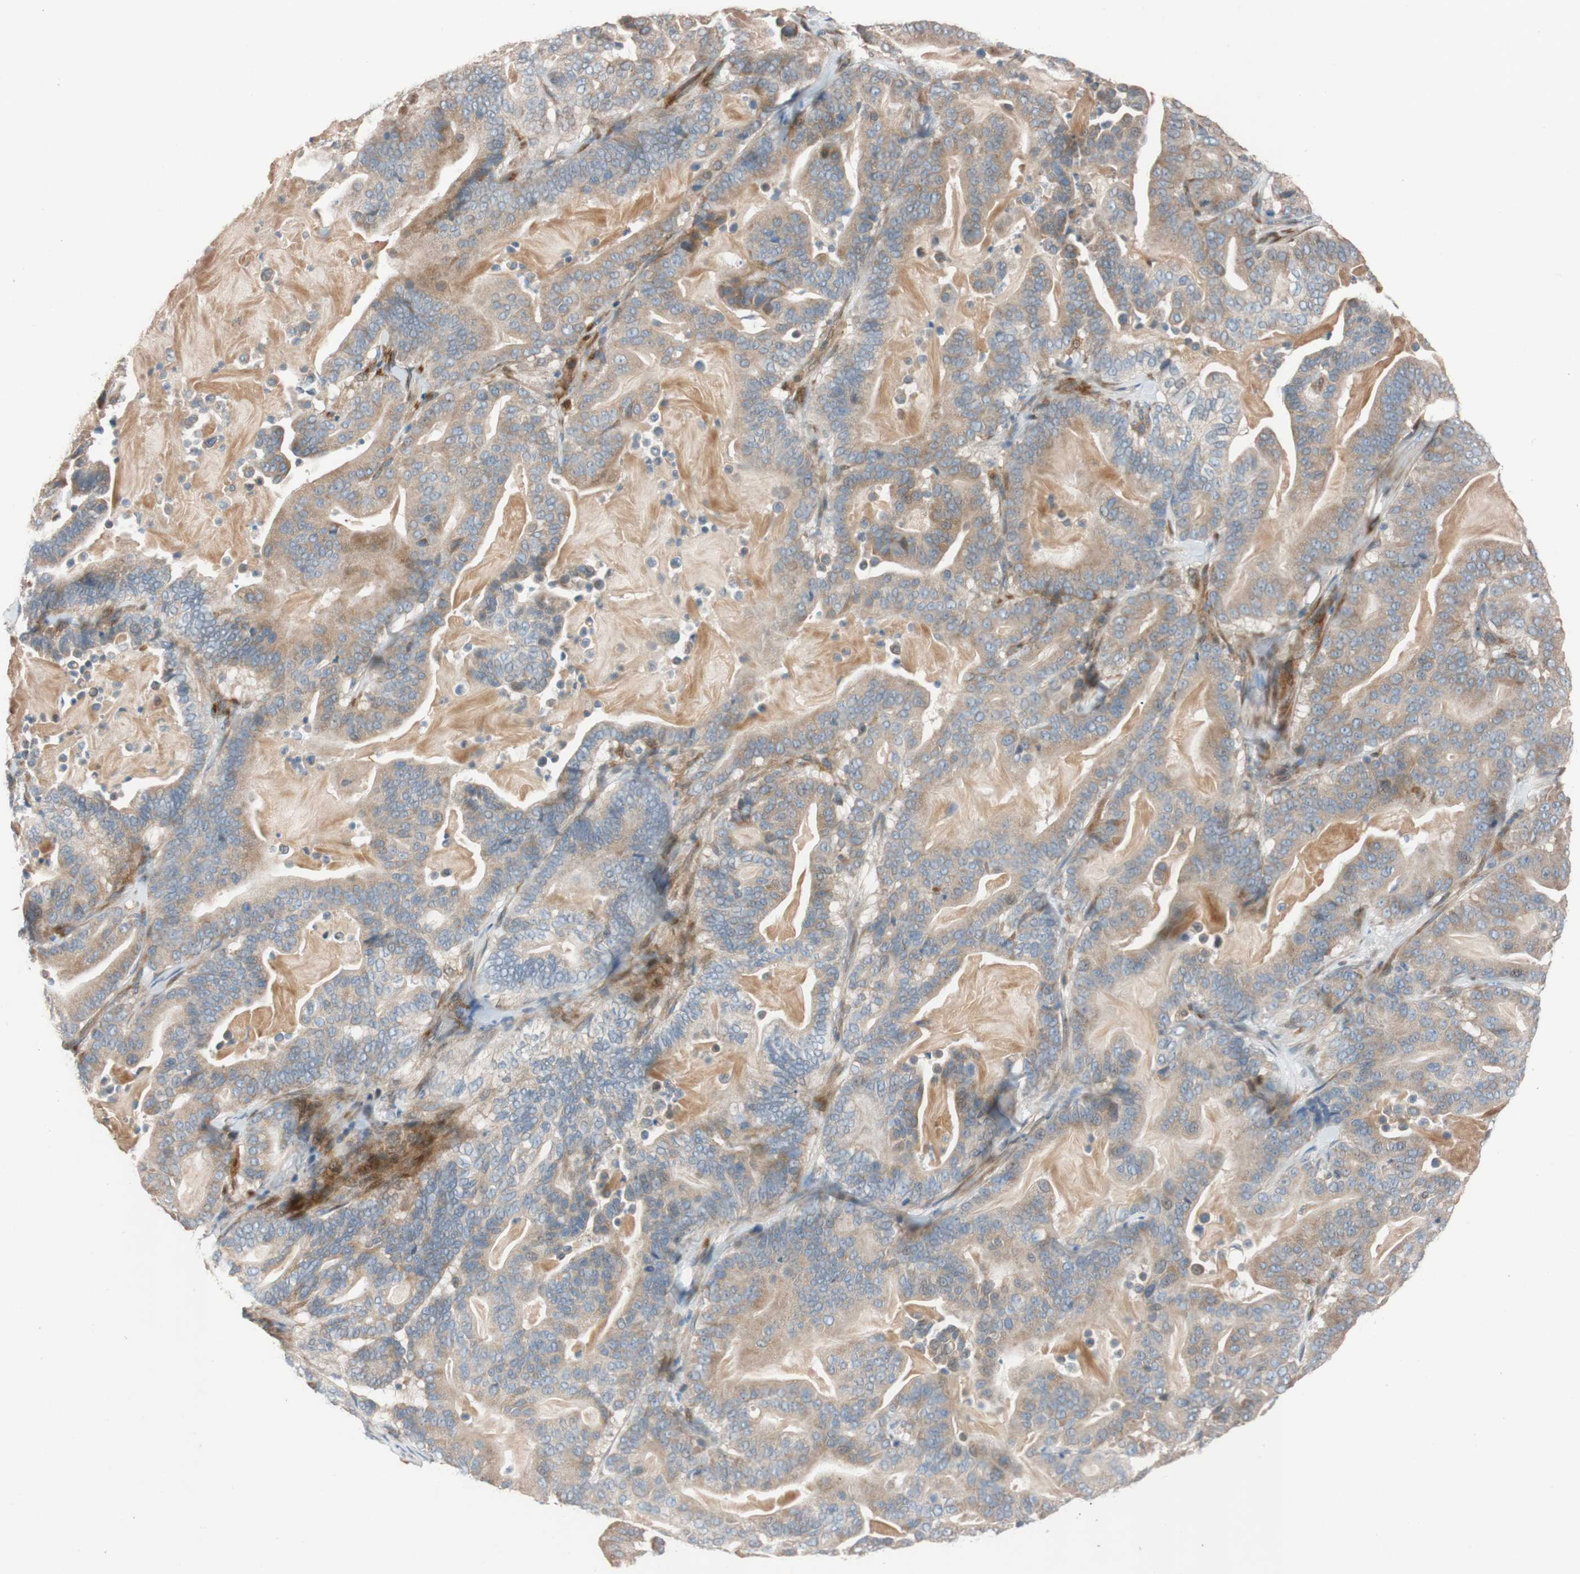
{"staining": {"intensity": "moderate", "quantity": ">75%", "location": "cytoplasmic/membranous"}, "tissue": "pancreatic cancer", "cell_type": "Tumor cells", "image_type": "cancer", "snomed": [{"axis": "morphology", "description": "Adenocarcinoma, NOS"}, {"axis": "topography", "description": "Pancreas"}], "caption": "Pancreatic cancer (adenocarcinoma) stained with DAB (3,3'-diaminobenzidine) immunohistochemistry (IHC) displays medium levels of moderate cytoplasmic/membranous positivity in approximately >75% of tumor cells.", "gene": "FAAH", "patient": {"sex": "male", "age": 63}}